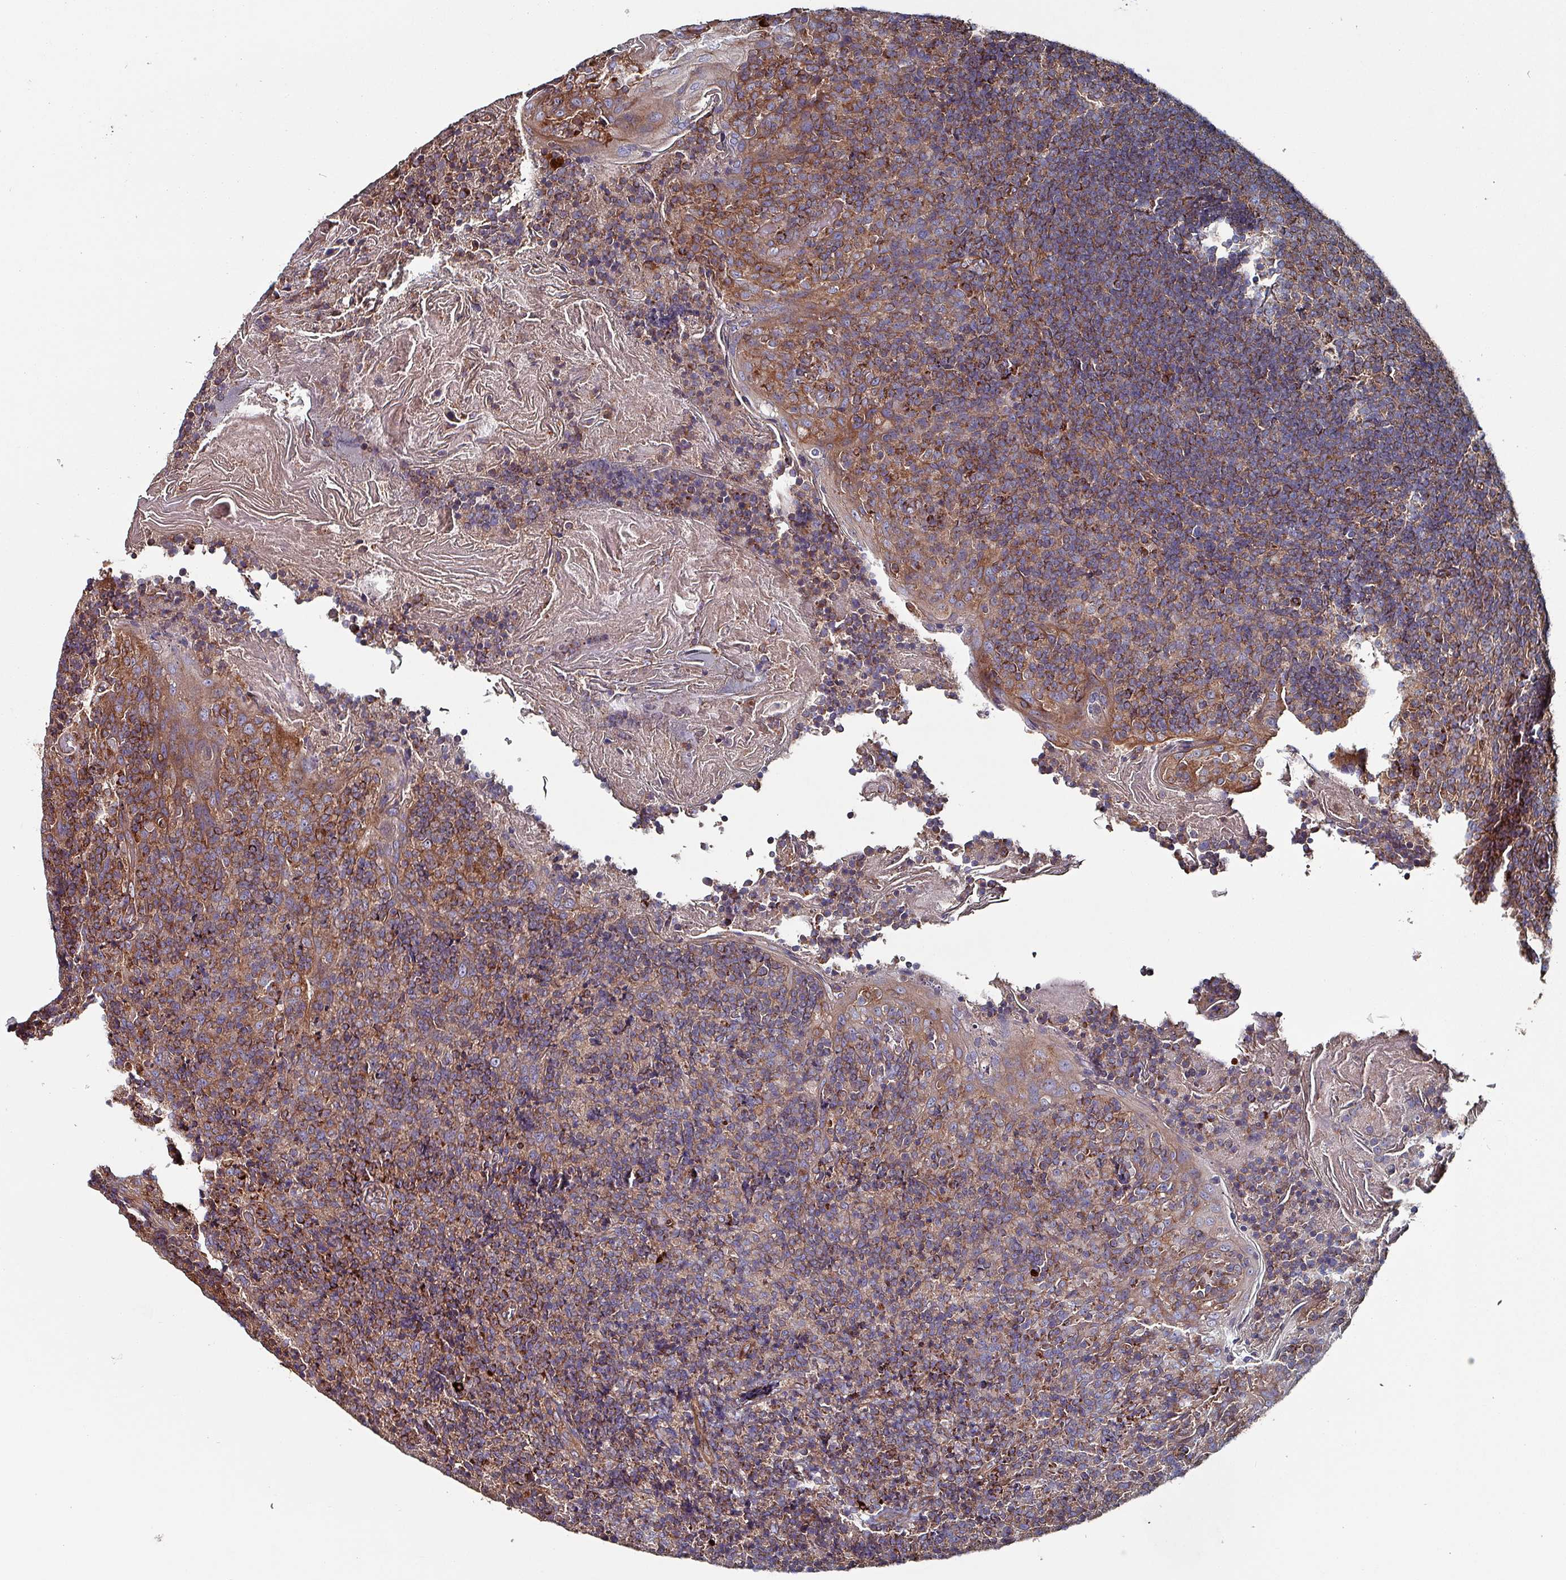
{"staining": {"intensity": "moderate", "quantity": "25%-75%", "location": "cytoplasmic/membranous"}, "tissue": "tonsil", "cell_type": "Germinal center cells", "image_type": "normal", "snomed": [{"axis": "morphology", "description": "Normal tissue, NOS"}, {"axis": "topography", "description": "Tonsil"}], "caption": "This histopathology image reveals normal tonsil stained with IHC to label a protein in brown. The cytoplasmic/membranous of germinal center cells show moderate positivity for the protein. Nuclei are counter-stained blue.", "gene": "ANO10", "patient": {"sex": "female", "age": 10}}